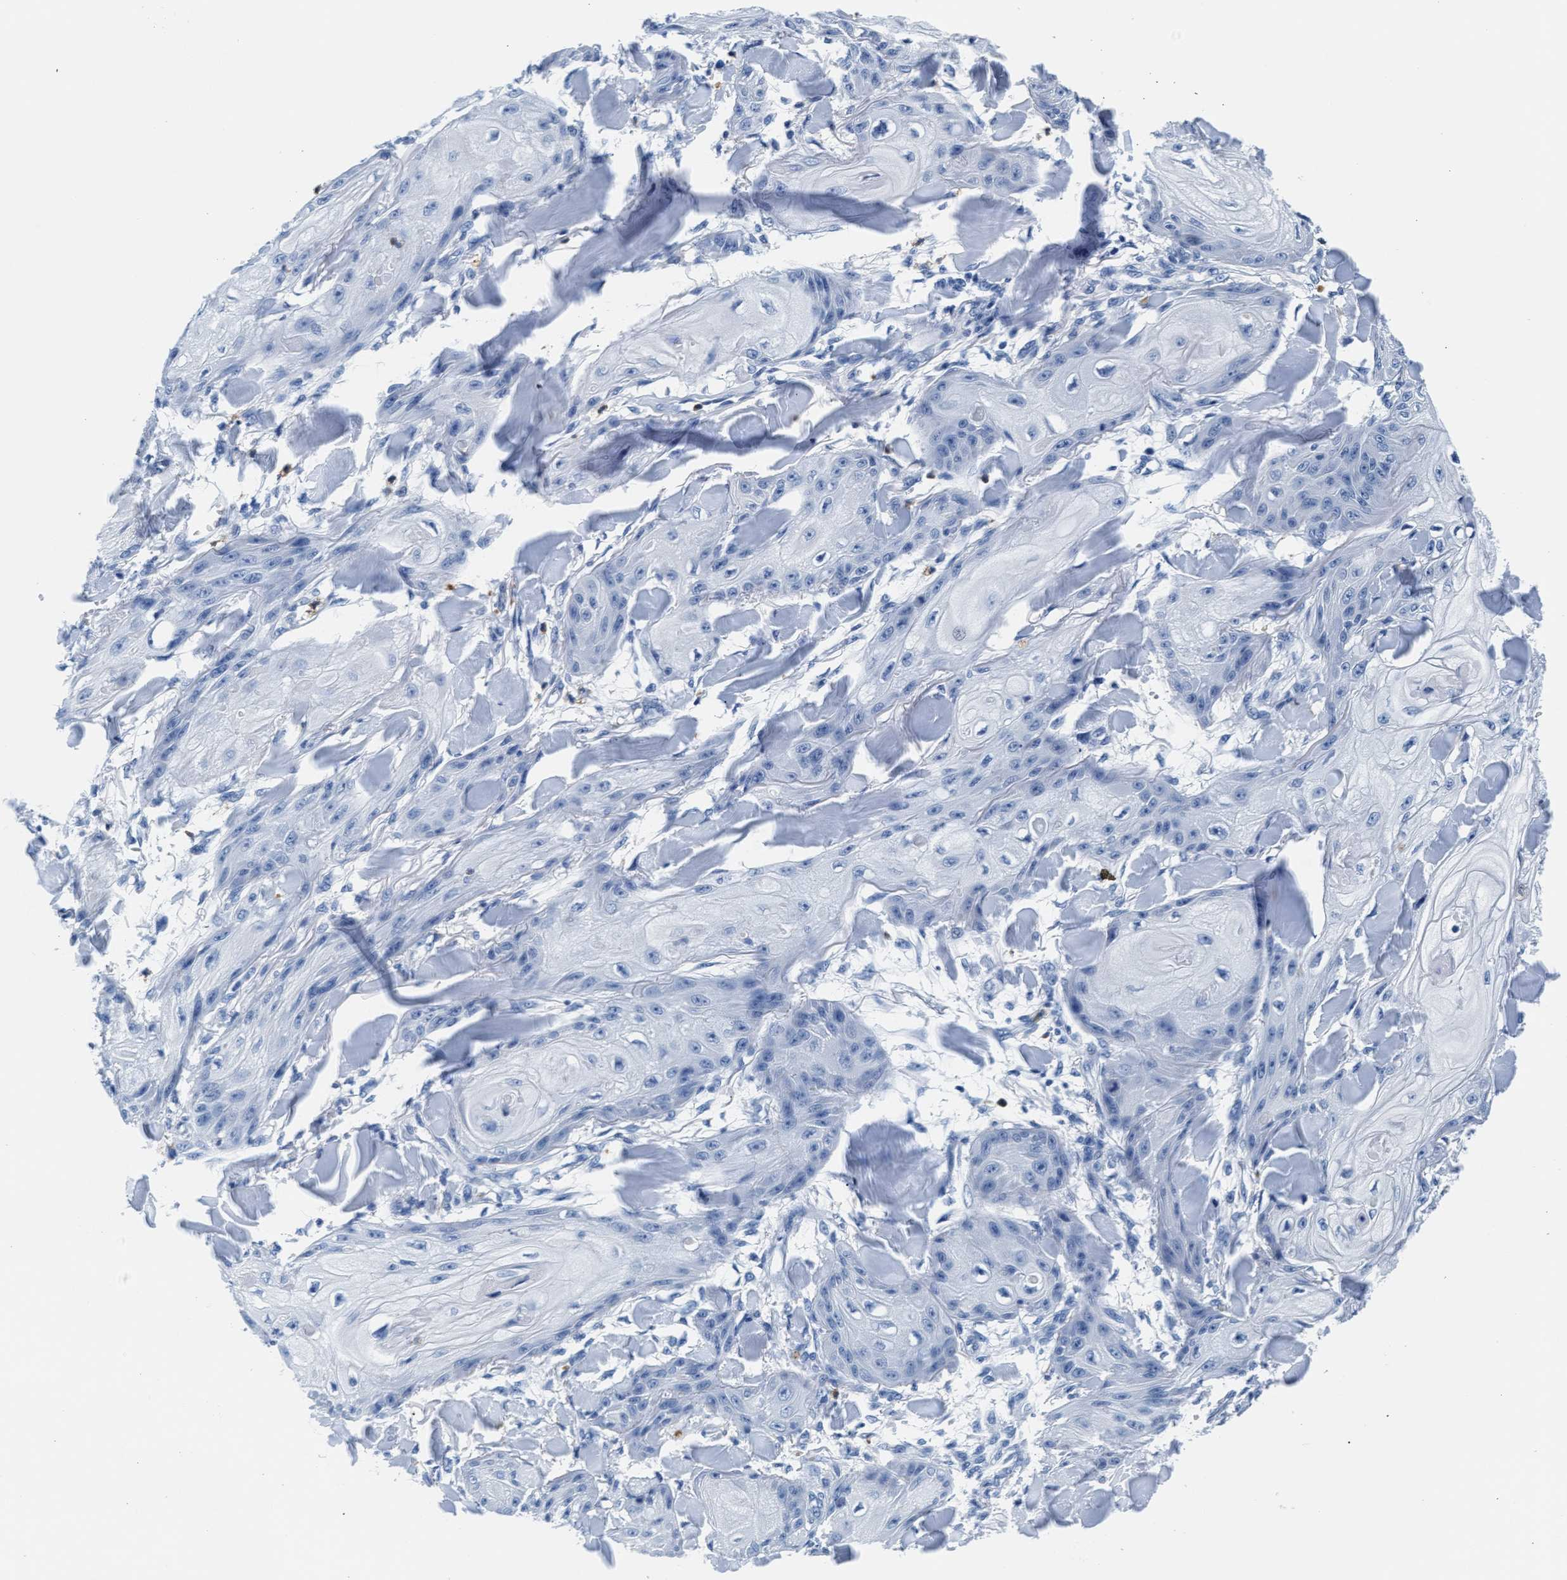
{"staining": {"intensity": "negative", "quantity": "none", "location": "none"}, "tissue": "skin cancer", "cell_type": "Tumor cells", "image_type": "cancer", "snomed": [{"axis": "morphology", "description": "Squamous cell carcinoma, NOS"}, {"axis": "topography", "description": "Skin"}], "caption": "The immunohistochemistry (IHC) histopathology image has no significant positivity in tumor cells of skin cancer (squamous cell carcinoma) tissue.", "gene": "MMP8", "patient": {"sex": "male", "age": 74}}